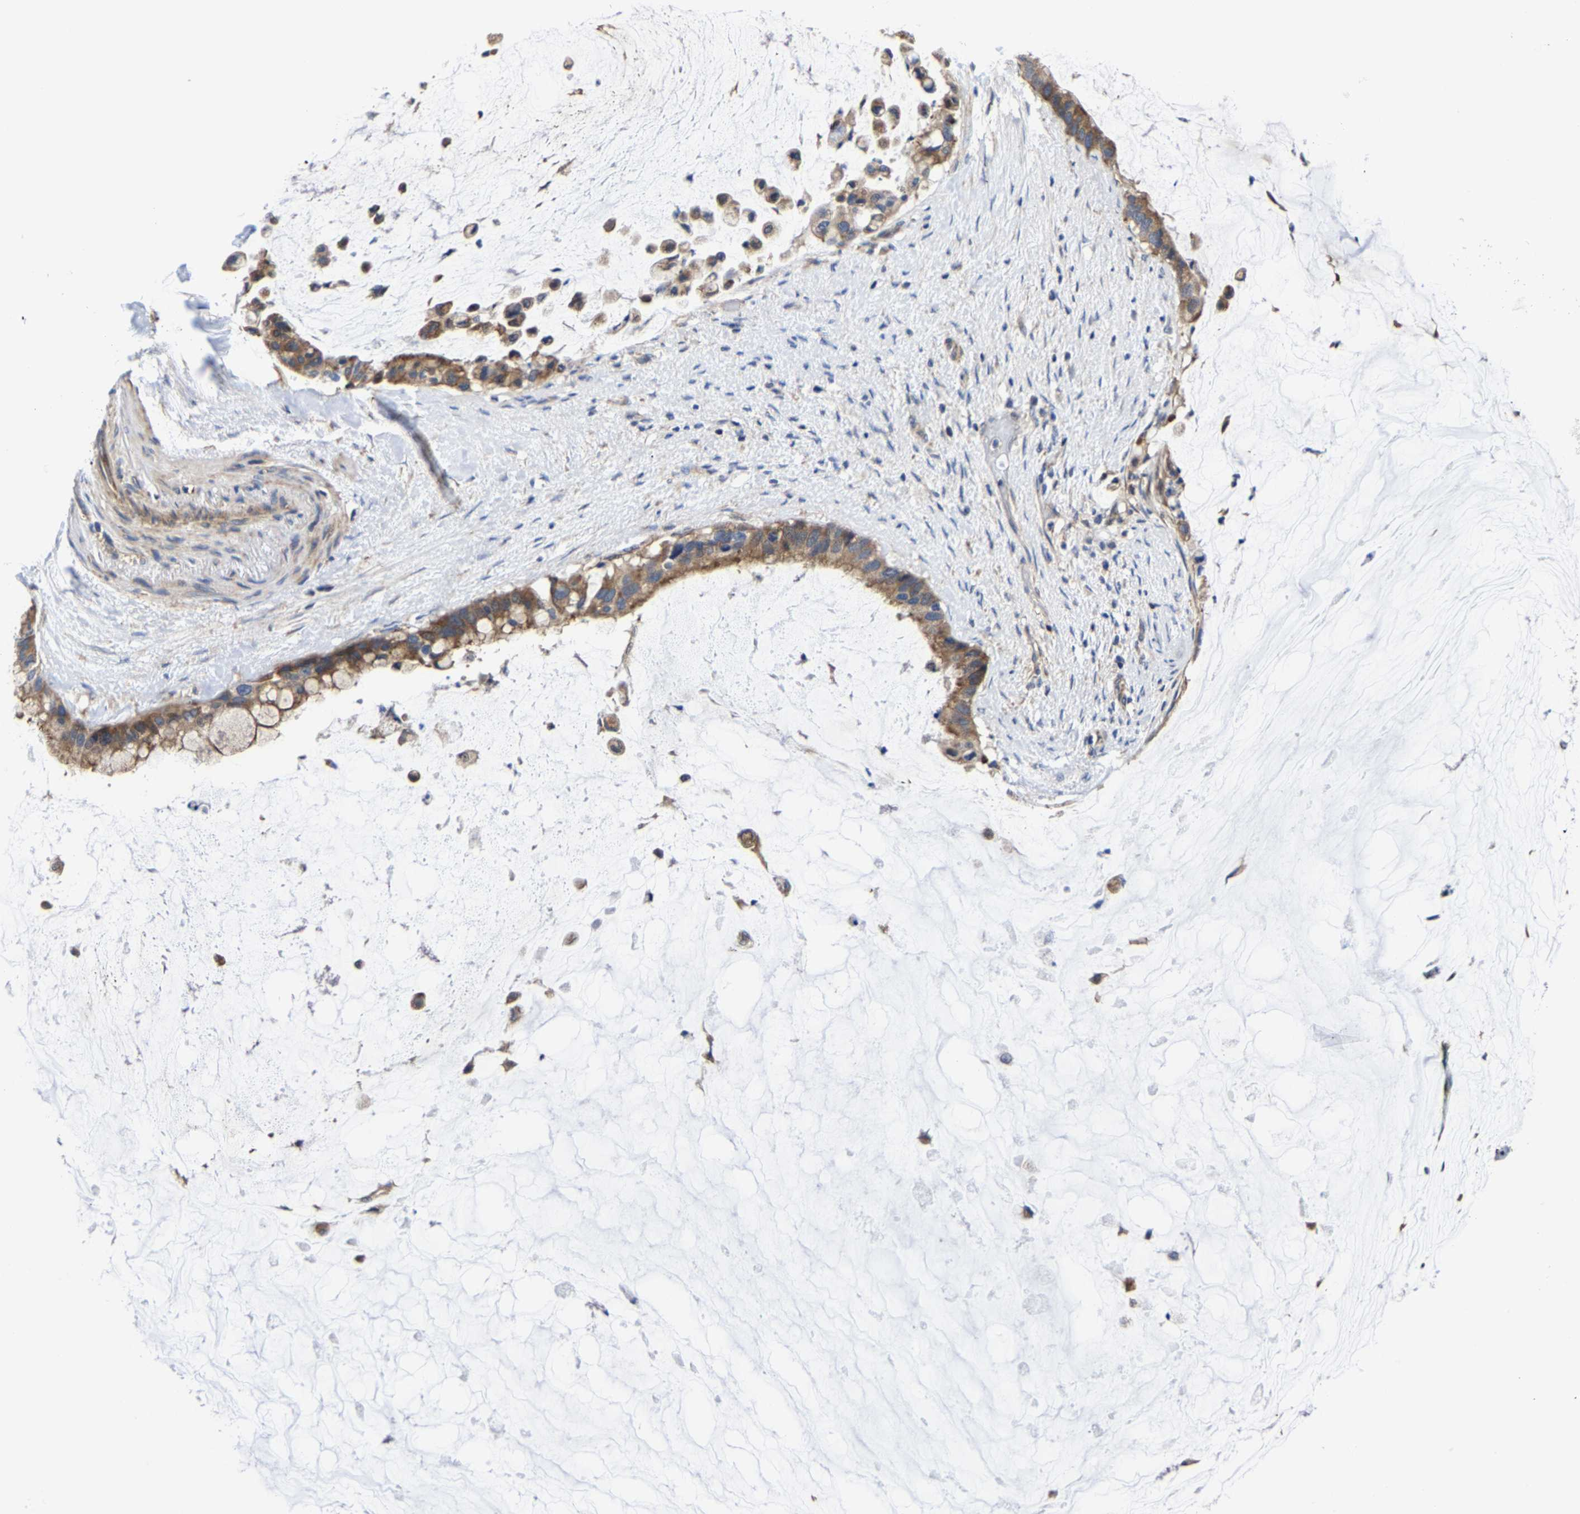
{"staining": {"intensity": "moderate", "quantity": ">75%", "location": "cytoplasmic/membranous"}, "tissue": "pancreatic cancer", "cell_type": "Tumor cells", "image_type": "cancer", "snomed": [{"axis": "morphology", "description": "Adenocarcinoma, NOS"}, {"axis": "topography", "description": "Pancreas"}], "caption": "The photomicrograph displays staining of adenocarcinoma (pancreatic), revealing moderate cytoplasmic/membranous protein positivity (brown color) within tumor cells.", "gene": "PFKFB3", "patient": {"sex": "male", "age": 41}}